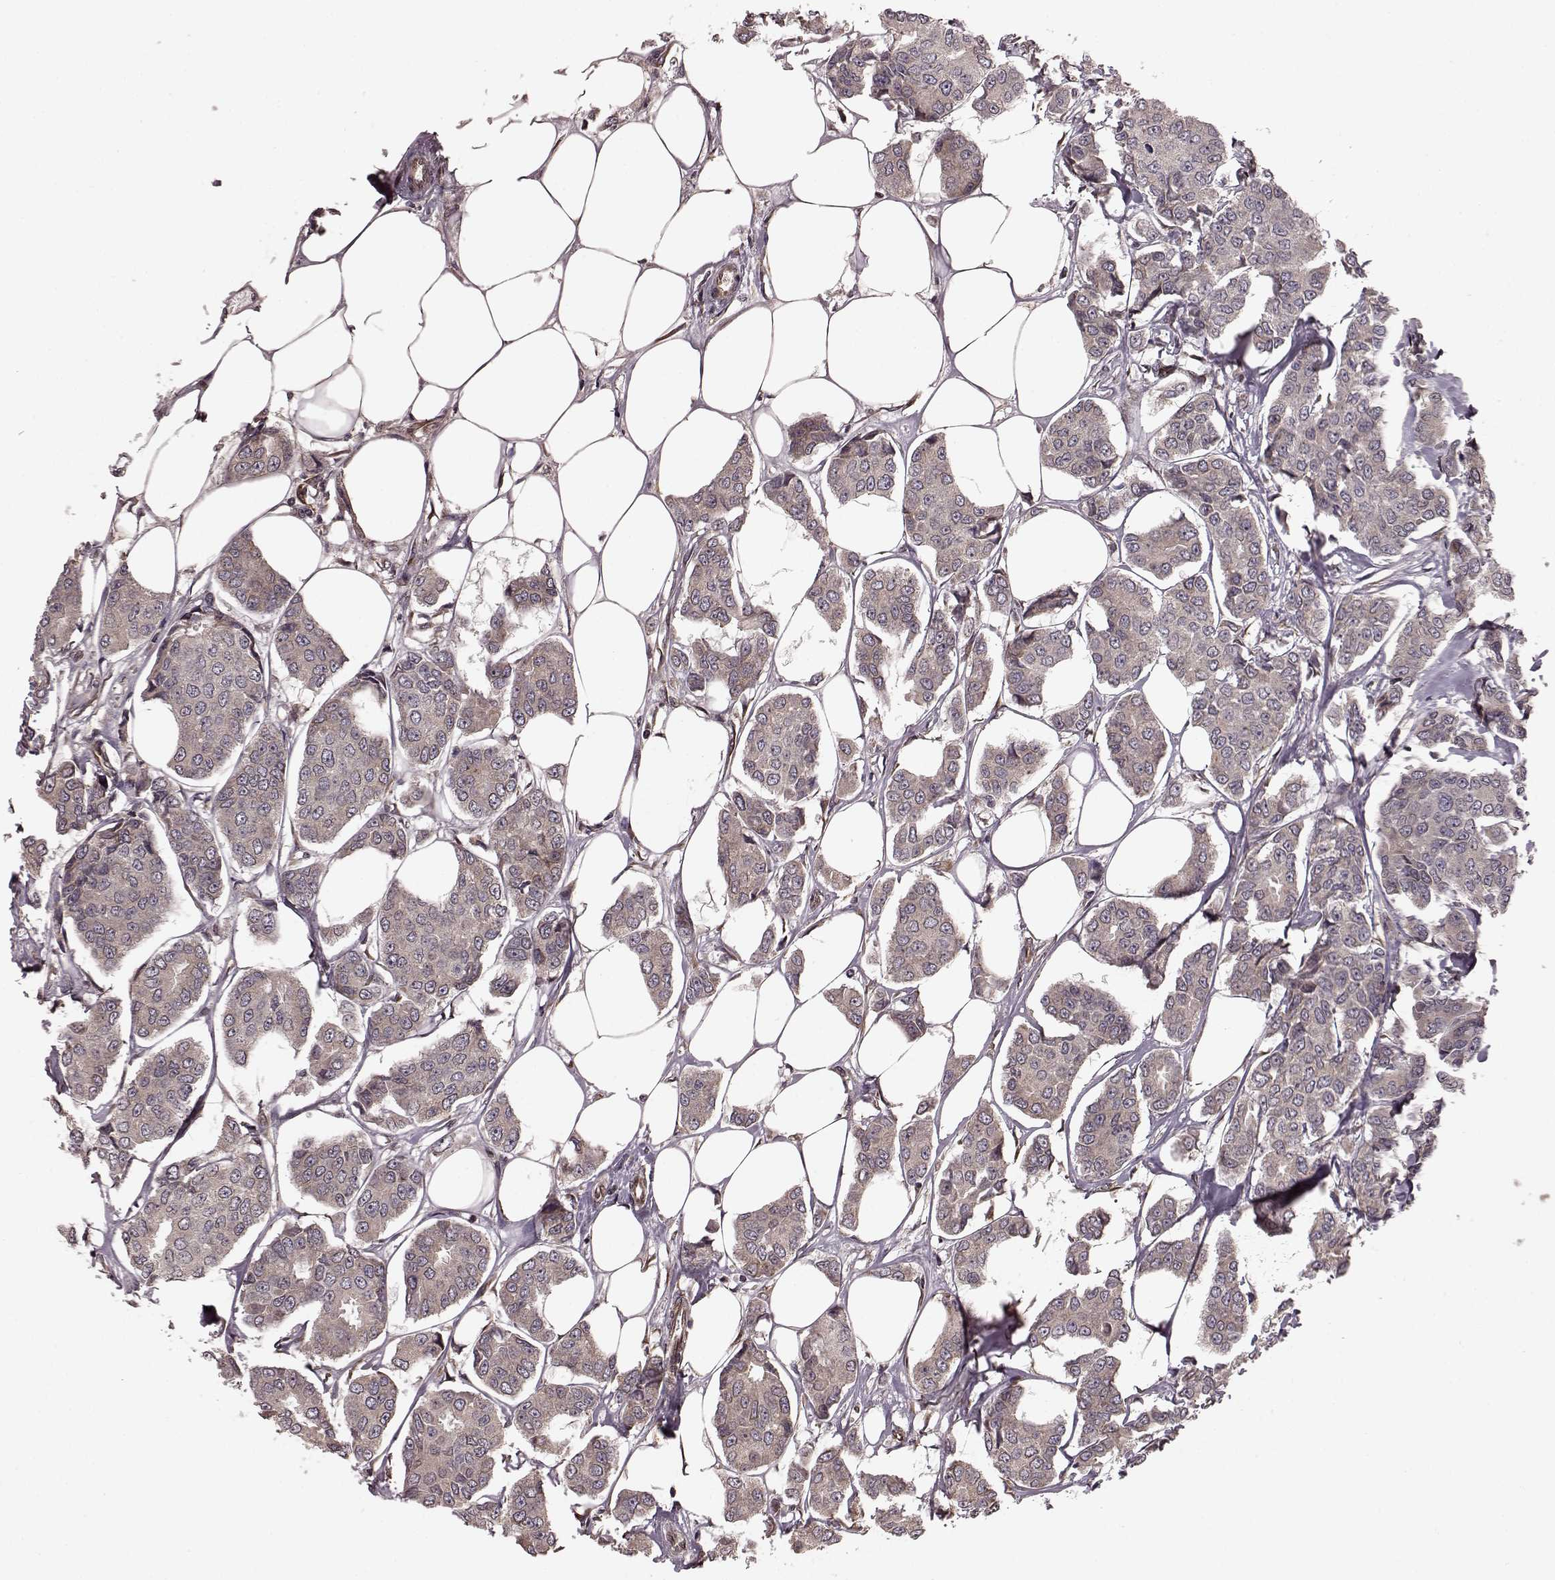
{"staining": {"intensity": "weak", "quantity": "25%-75%", "location": "cytoplasmic/membranous"}, "tissue": "breast cancer", "cell_type": "Tumor cells", "image_type": "cancer", "snomed": [{"axis": "morphology", "description": "Duct carcinoma"}, {"axis": "topography", "description": "Breast"}], "caption": "Human breast cancer stained with a brown dye reveals weak cytoplasmic/membranous positive staining in about 25%-75% of tumor cells.", "gene": "AGPAT1", "patient": {"sex": "female", "age": 94}}